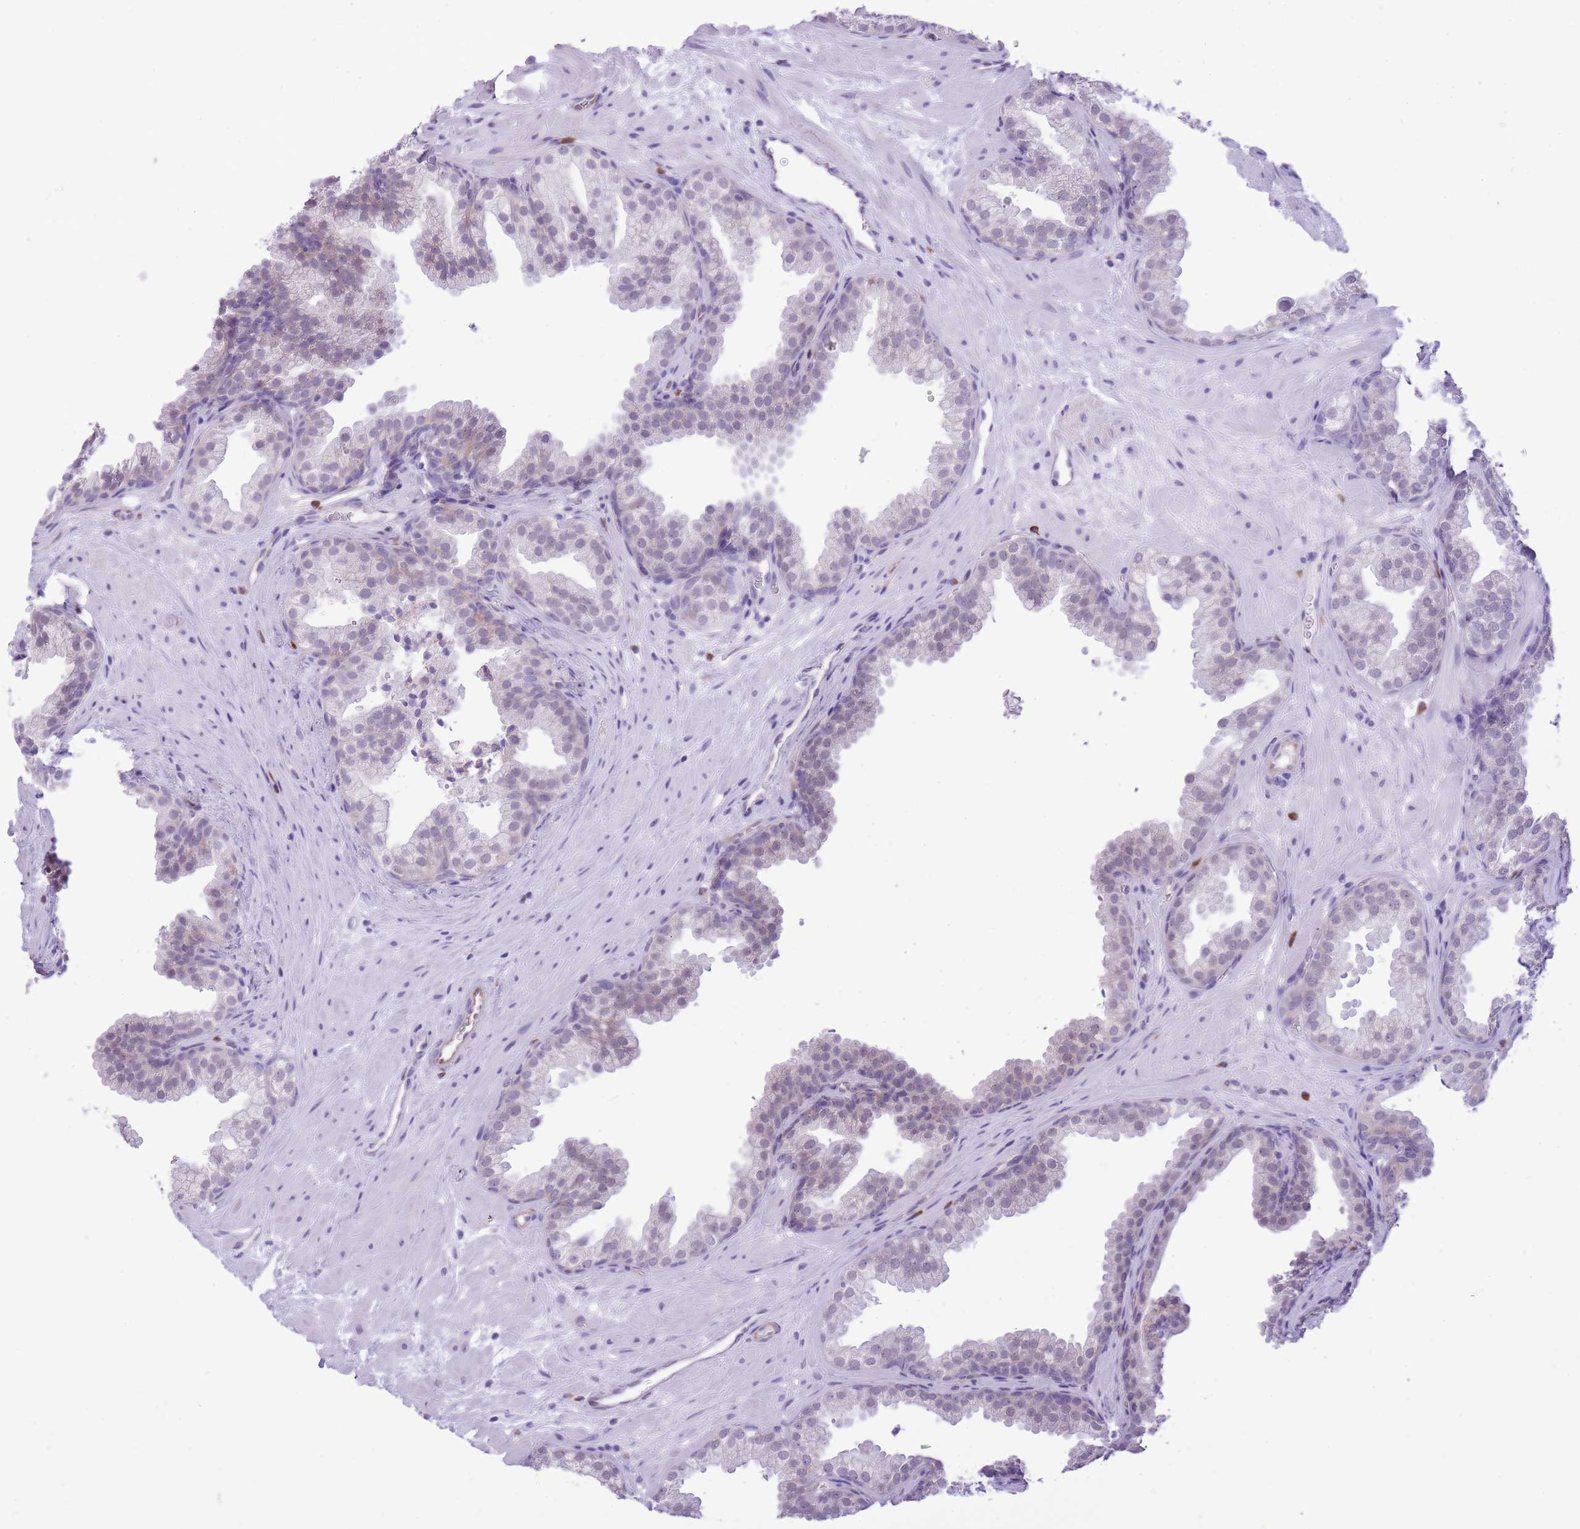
{"staining": {"intensity": "weak", "quantity": "<25%", "location": "nuclear"}, "tissue": "prostate", "cell_type": "Glandular cells", "image_type": "normal", "snomed": [{"axis": "morphology", "description": "Normal tissue, NOS"}, {"axis": "topography", "description": "Prostate"}], "caption": "Benign prostate was stained to show a protein in brown. There is no significant expression in glandular cells. (DAB (3,3'-diaminobenzidine) immunohistochemistry (IHC) visualized using brightfield microscopy, high magnification).", "gene": "MEIOSIN", "patient": {"sex": "male", "age": 37}}